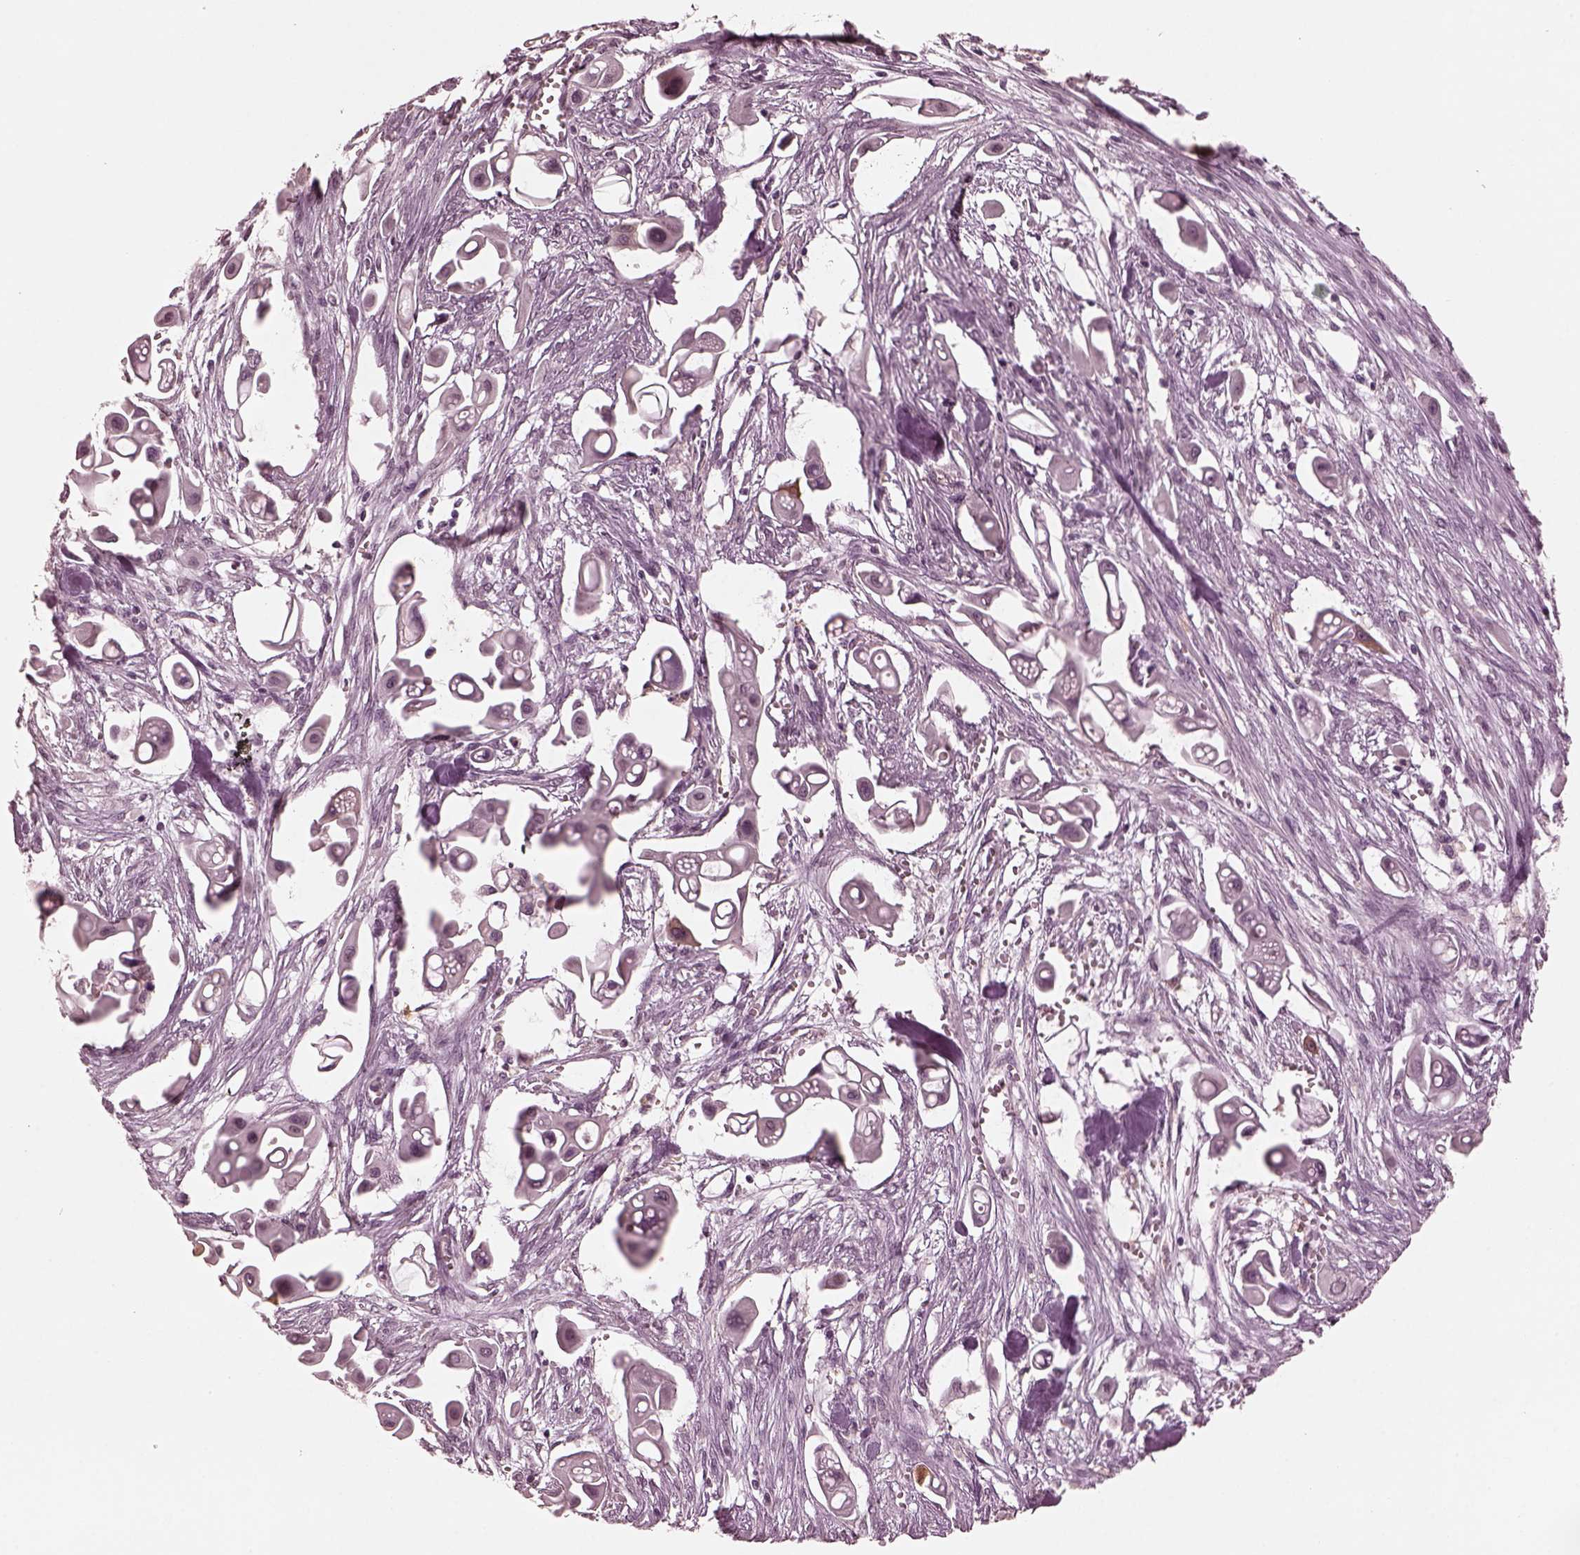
{"staining": {"intensity": "negative", "quantity": "none", "location": "none"}, "tissue": "pancreatic cancer", "cell_type": "Tumor cells", "image_type": "cancer", "snomed": [{"axis": "morphology", "description": "Adenocarcinoma, NOS"}, {"axis": "topography", "description": "Pancreas"}], "caption": "Pancreatic adenocarcinoma was stained to show a protein in brown. There is no significant expression in tumor cells. (DAB immunohistochemistry visualized using brightfield microscopy, high magnification).", "gene": "KRT79", "patient": {"sex": "male", "age": 50}}